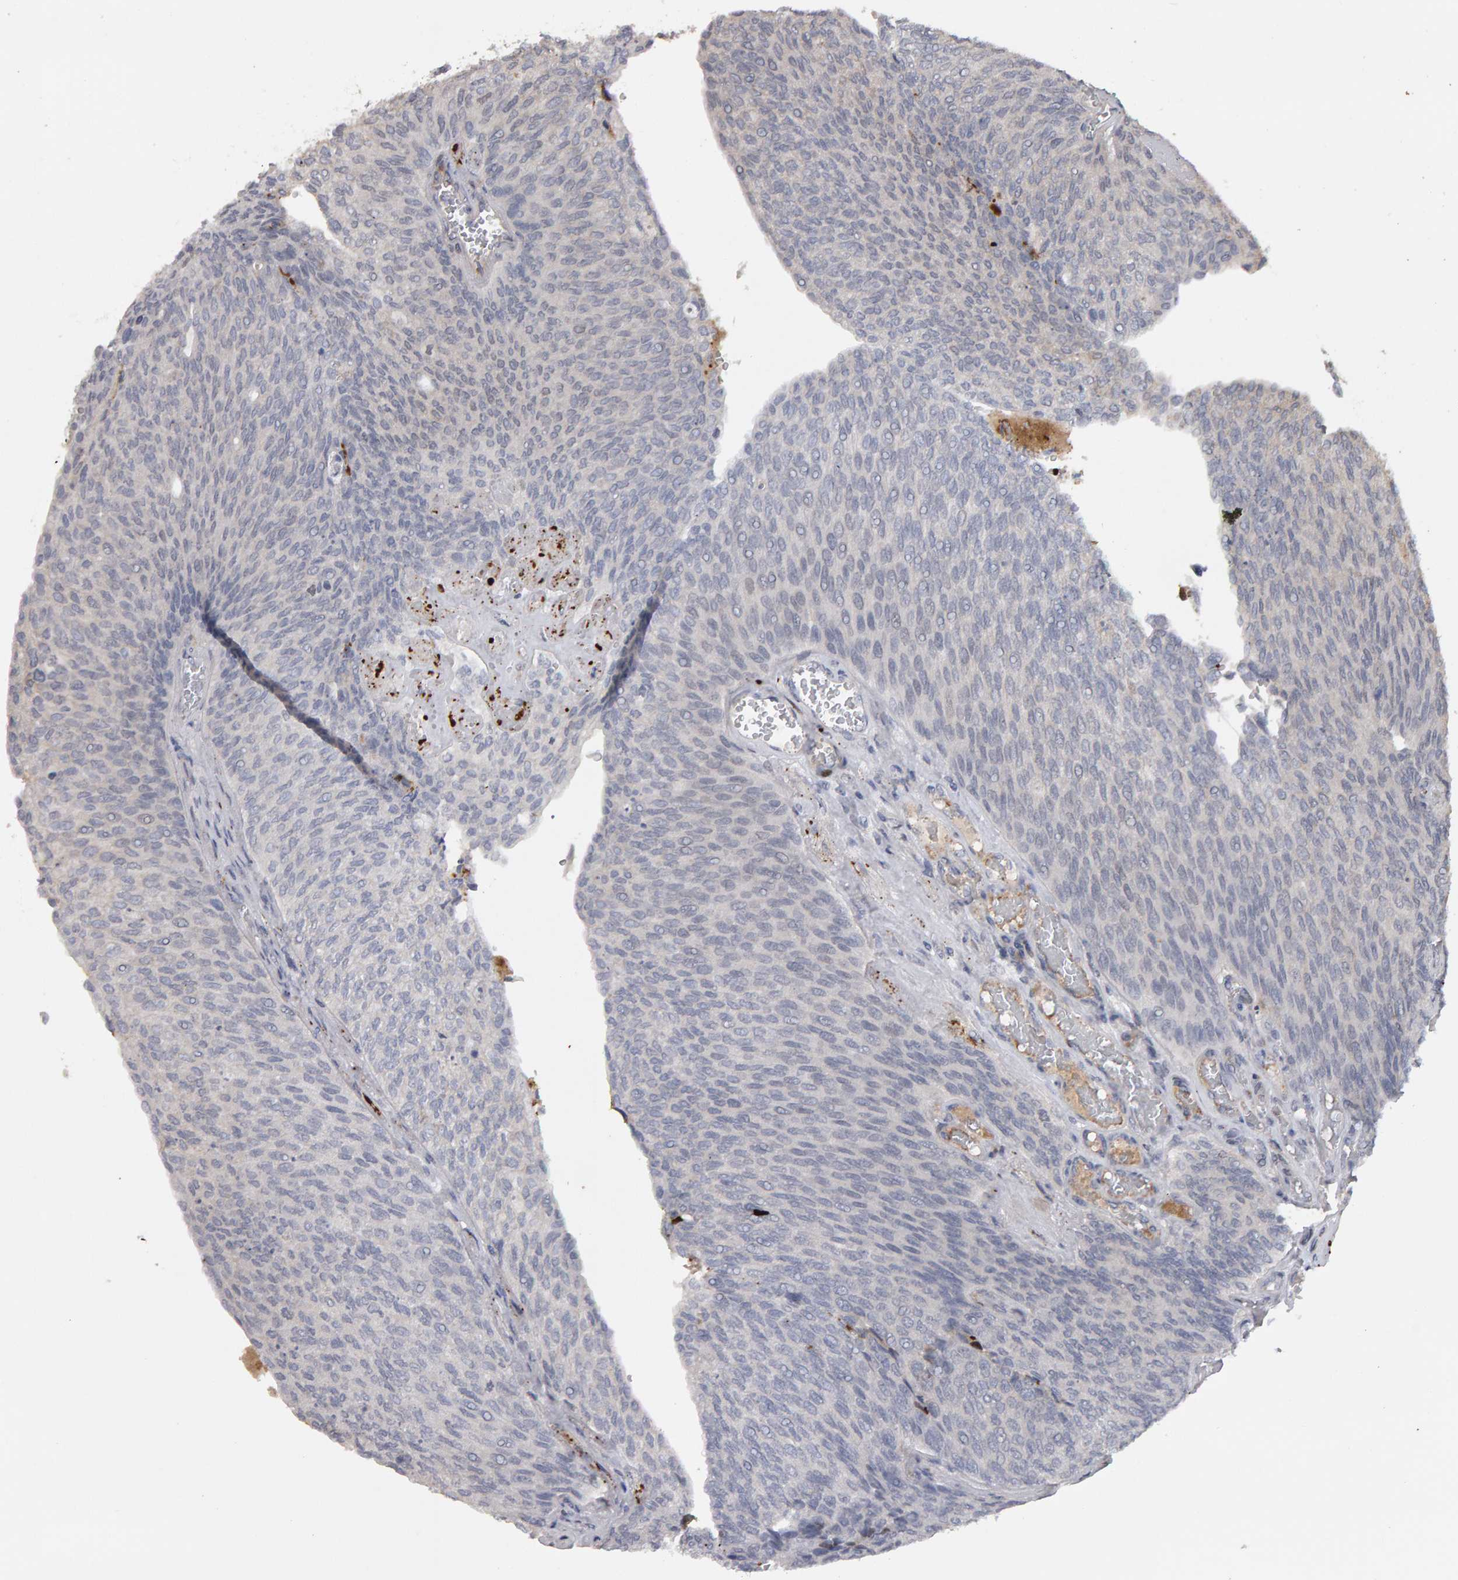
{"staining": {"intensity": "negative", "quantity": "none", "location": "none"}, "tissue": "urothelial cancer", "cell_type": "Tumor cells", "image_type": "cancer", "snomed": [{"axis": "morphology", "description": "Urothelial carcinoma, Low grade"}, {"axis": "topography", "description": "Urinary bladder"}], "caption": "Immunohistochemistry histopathology image of human urothelial cancer stained for a protein (brown), which displays no staining in tumor cells.", "gene": "IPO8", "patient": {"sex": "female", "age": 79}}